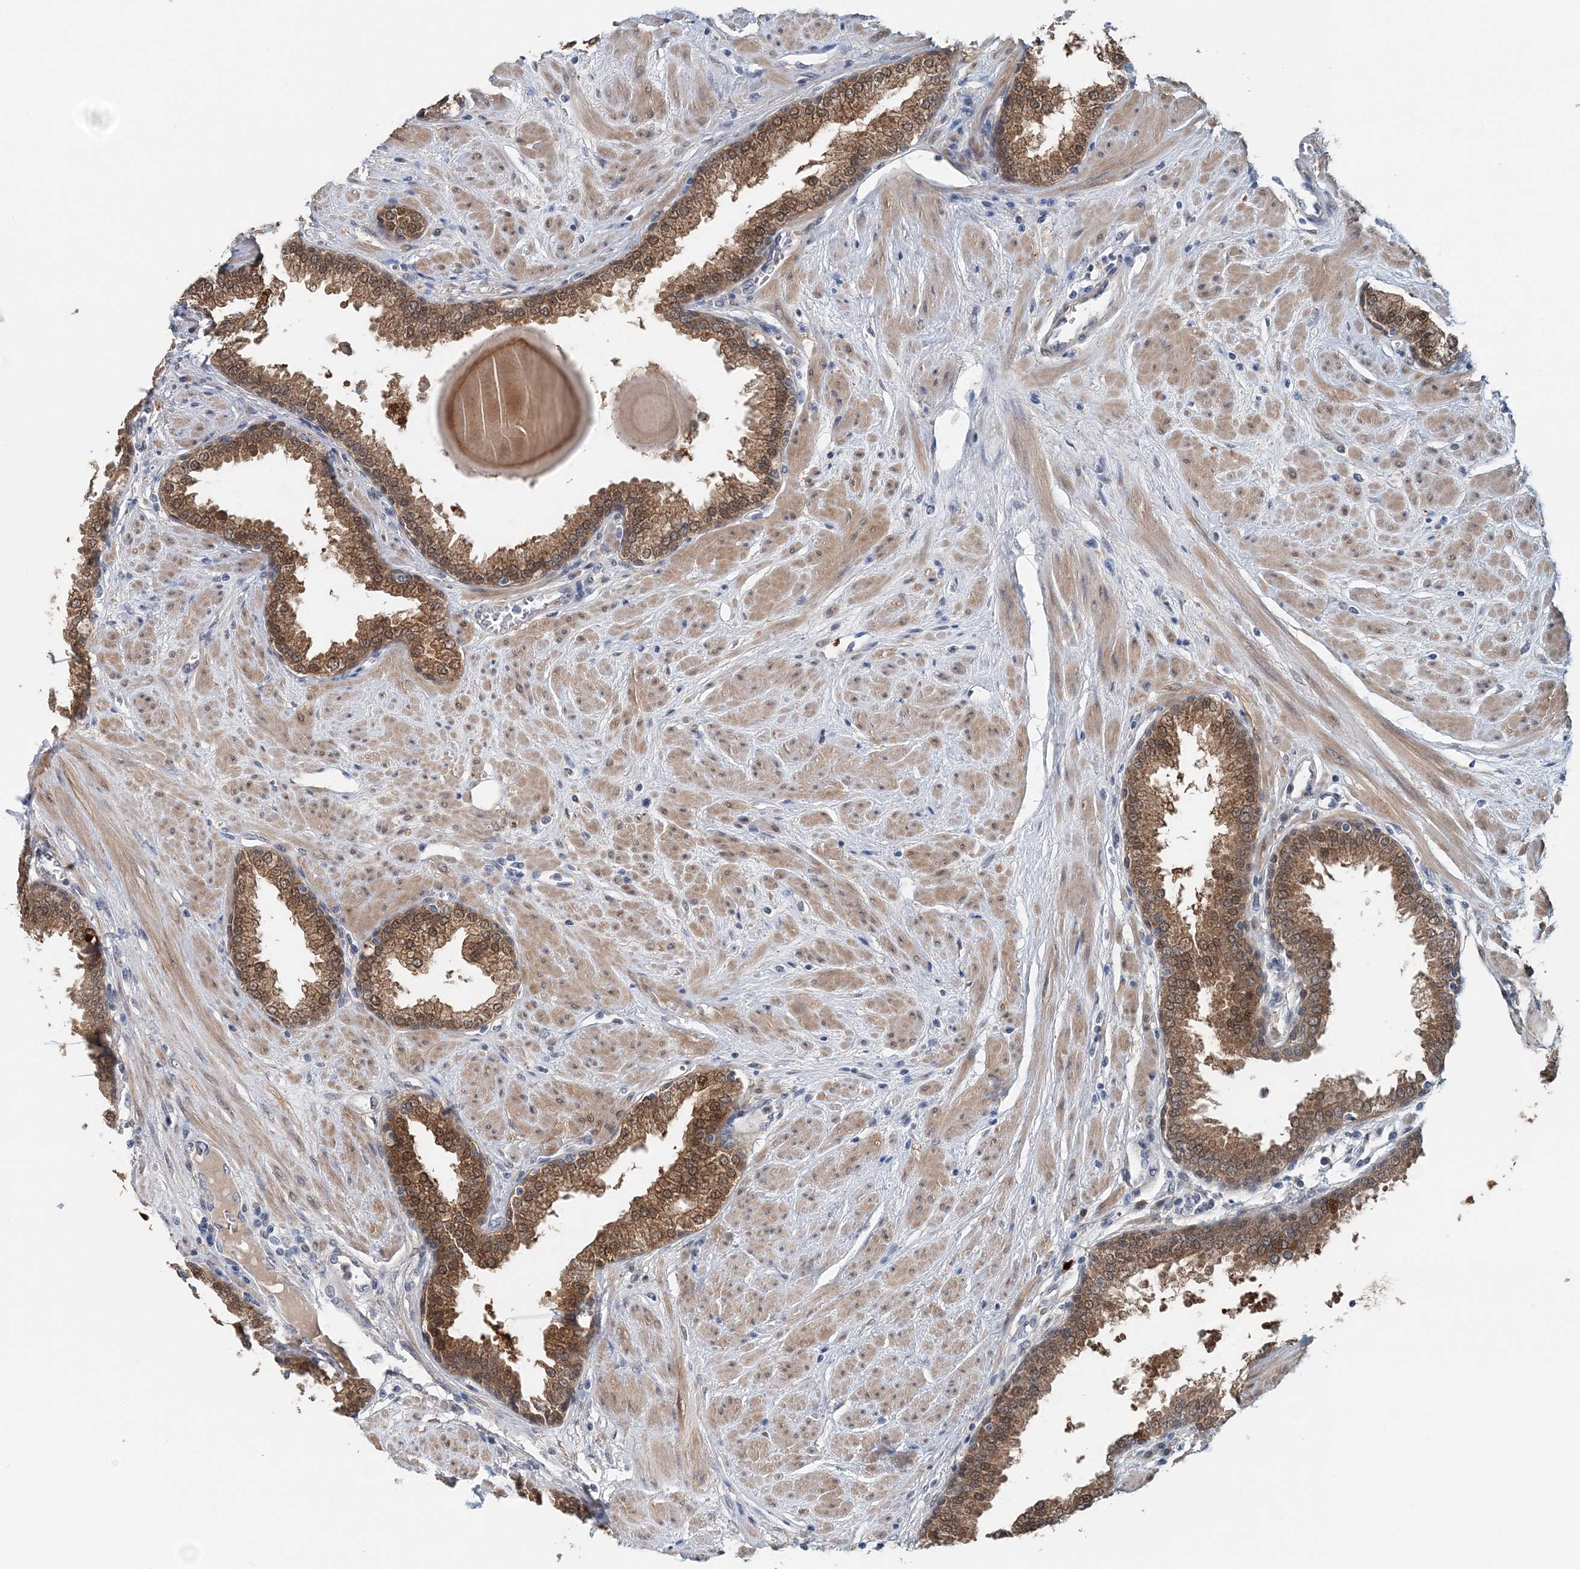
{"staining": {"intensity": "strong", "quantity": ">75%", "location": "cytoplasmic/membranous,nuclear"}, "tissue": "prostate", "cell_type": "Glandular cells", "image_type": "normal", "snomed": [{"axis": "morphology", "description": "Normal tissue, NOS"}, {"axis": "topography", "description": "Prostate"}], "caption": "Immunohistochemical staining of unremarkable human prostate reveals strong cytoplasmic/membranous,nuclear protein expression in approximately >75% of glandular cells. (DAB = brown stain, brightfield microscopy at high magnification).", "gene": "PFN2", "patient": {"sex": "male", "age": 51}}